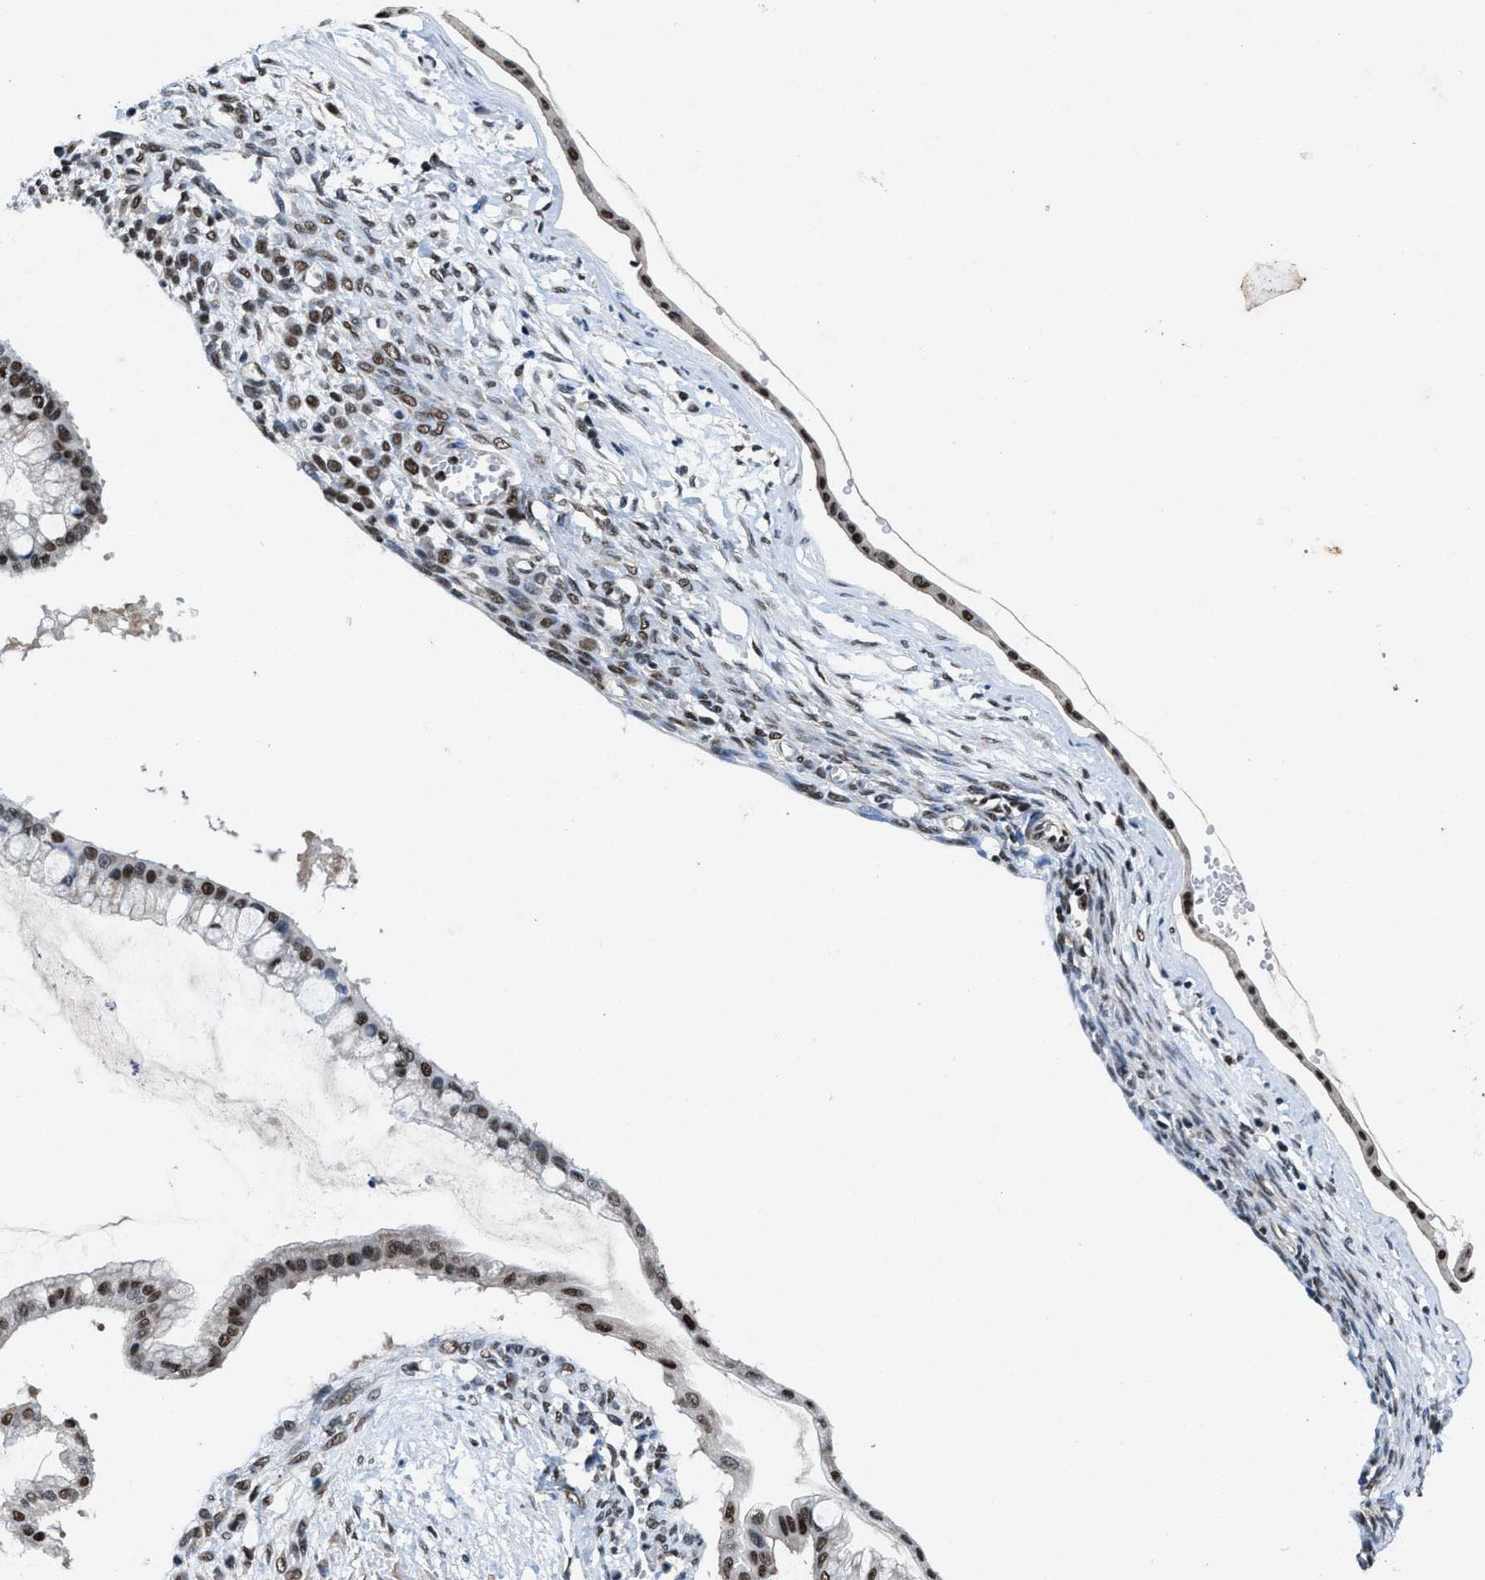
{"staining": {"intensity": "moderate", "quantity": ">75%", "location": "nuclear"}, "tissue": "ovarian cancer", "cell_type": "Tumor cells", "image_type": "cancer", "snomed": [{"axis": "morphology", "description": "Cystadenocarcinoma, mucinous, NOS"}, {"axis": "topography", "description": "Ovary"}], "caption": "Ovarian cancer (mucinous cystadenocarcinoma) was stained to show a protein in brown. There is medium levels of moderate nuclear positivity in about >75% of tumor cells.", "gene": "SAFB", "patient": {"sex": "female", "age": 73}}